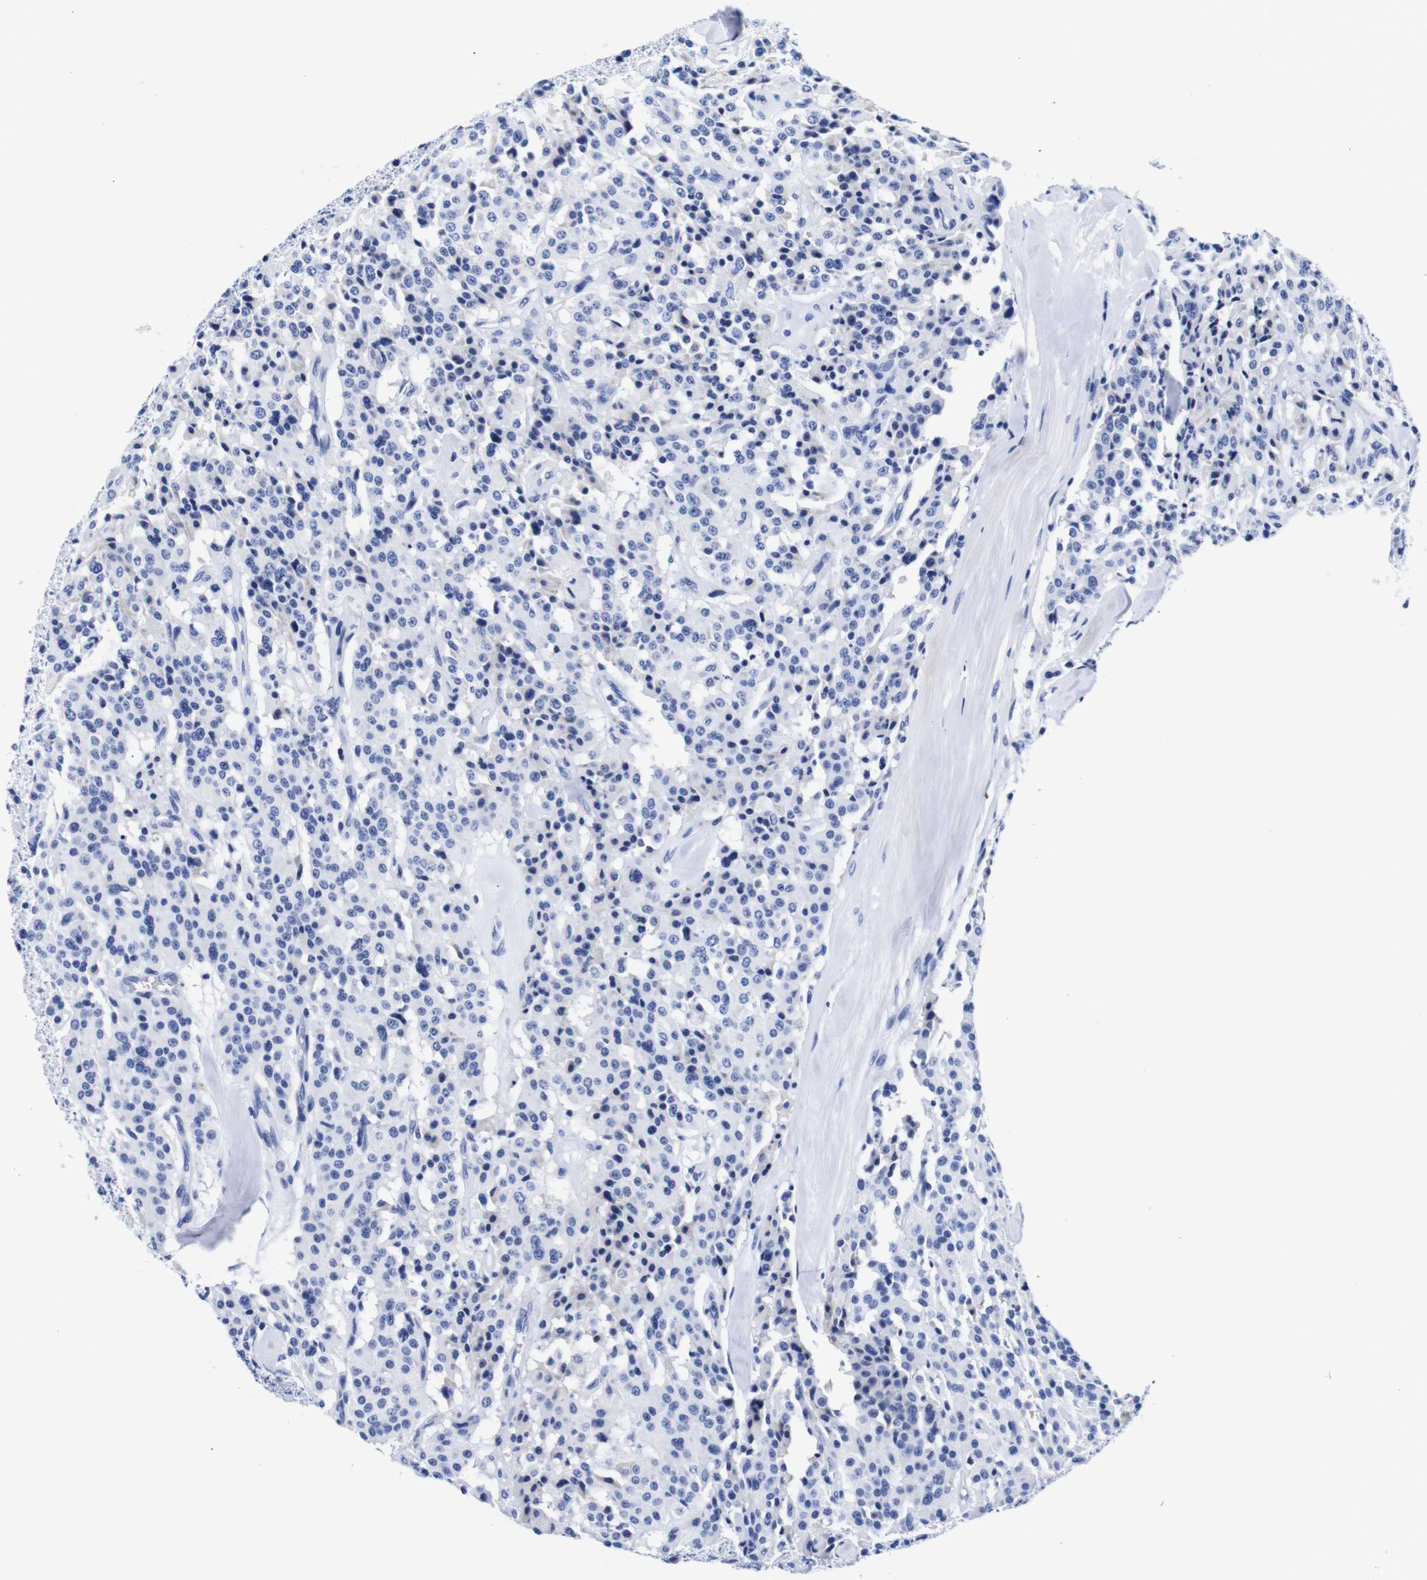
{"staining": {"intensity": "negative", "quantity": "none", "location": "none"}, "tissue": "carcinoid", "cell_type": "Tumor cells", "image_type": "cancer", "snomed": [{"axis": "morphology", "description": "Carcinoid, malignant, NOS"}, {"axis": "topography", "description": "Lung"}], "caption": "The micrograph shows no staining of tumor cells in carcinoid.", "gene": "CLEC4G", "patient": {"sex": "male", "age": 30}}